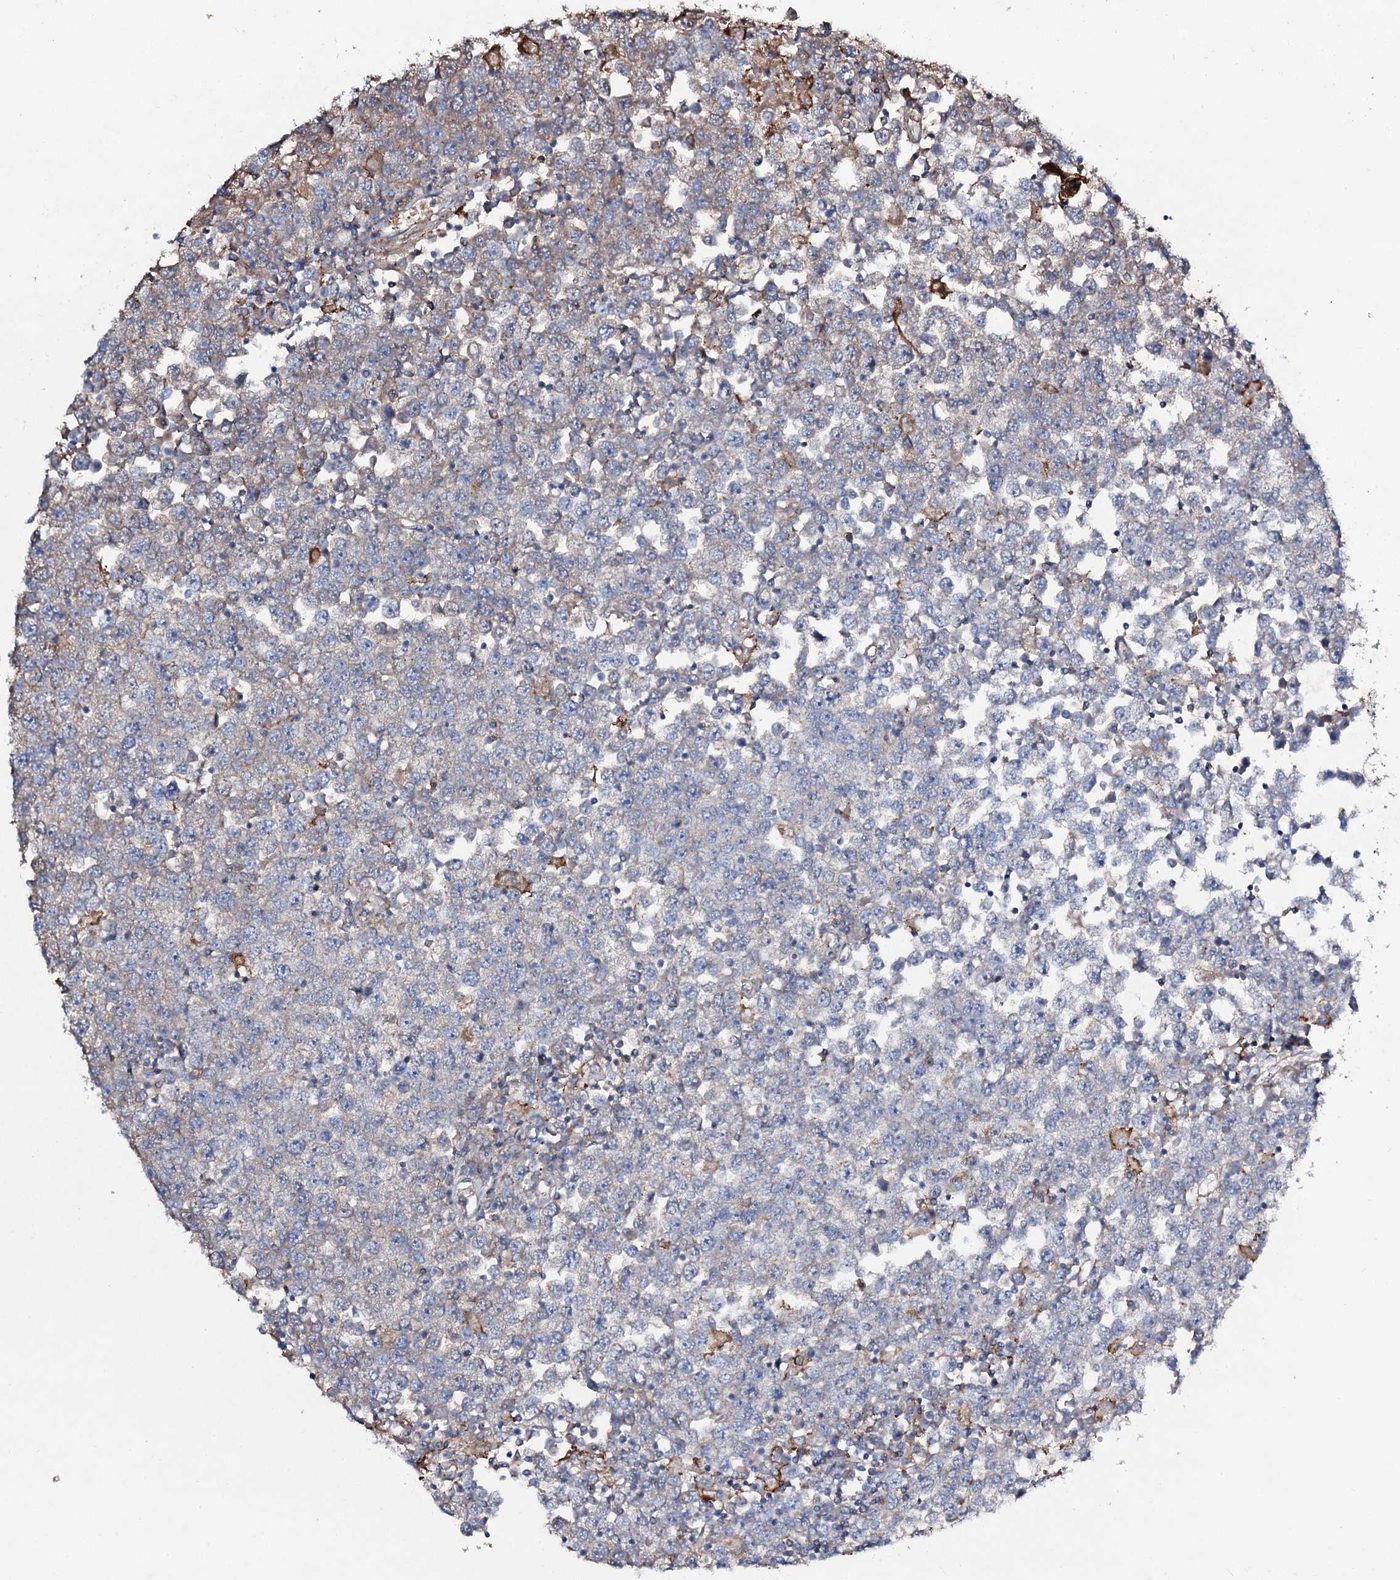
{"staining": {"intensity": "weak", "quantity": "25%-75%", "location": "cytoplasmic/membranous"}, "tissue": "testis cancer", "cell_type": "Tumor cells", "image_type": "cancer", "snomed": [{"axis": "morphology", "description": "Seminoma, NOS"}, {"axis": "topography", "description": "Testis"}], "caption": "Brown immunohistochemical staining in human testis seminoma demonstrates weak cytoplasmic/membranous positivity in about 25%-75% of tumor cells.", "gene": "EDN1", "patient": {"sex": "male", "age": 65}}